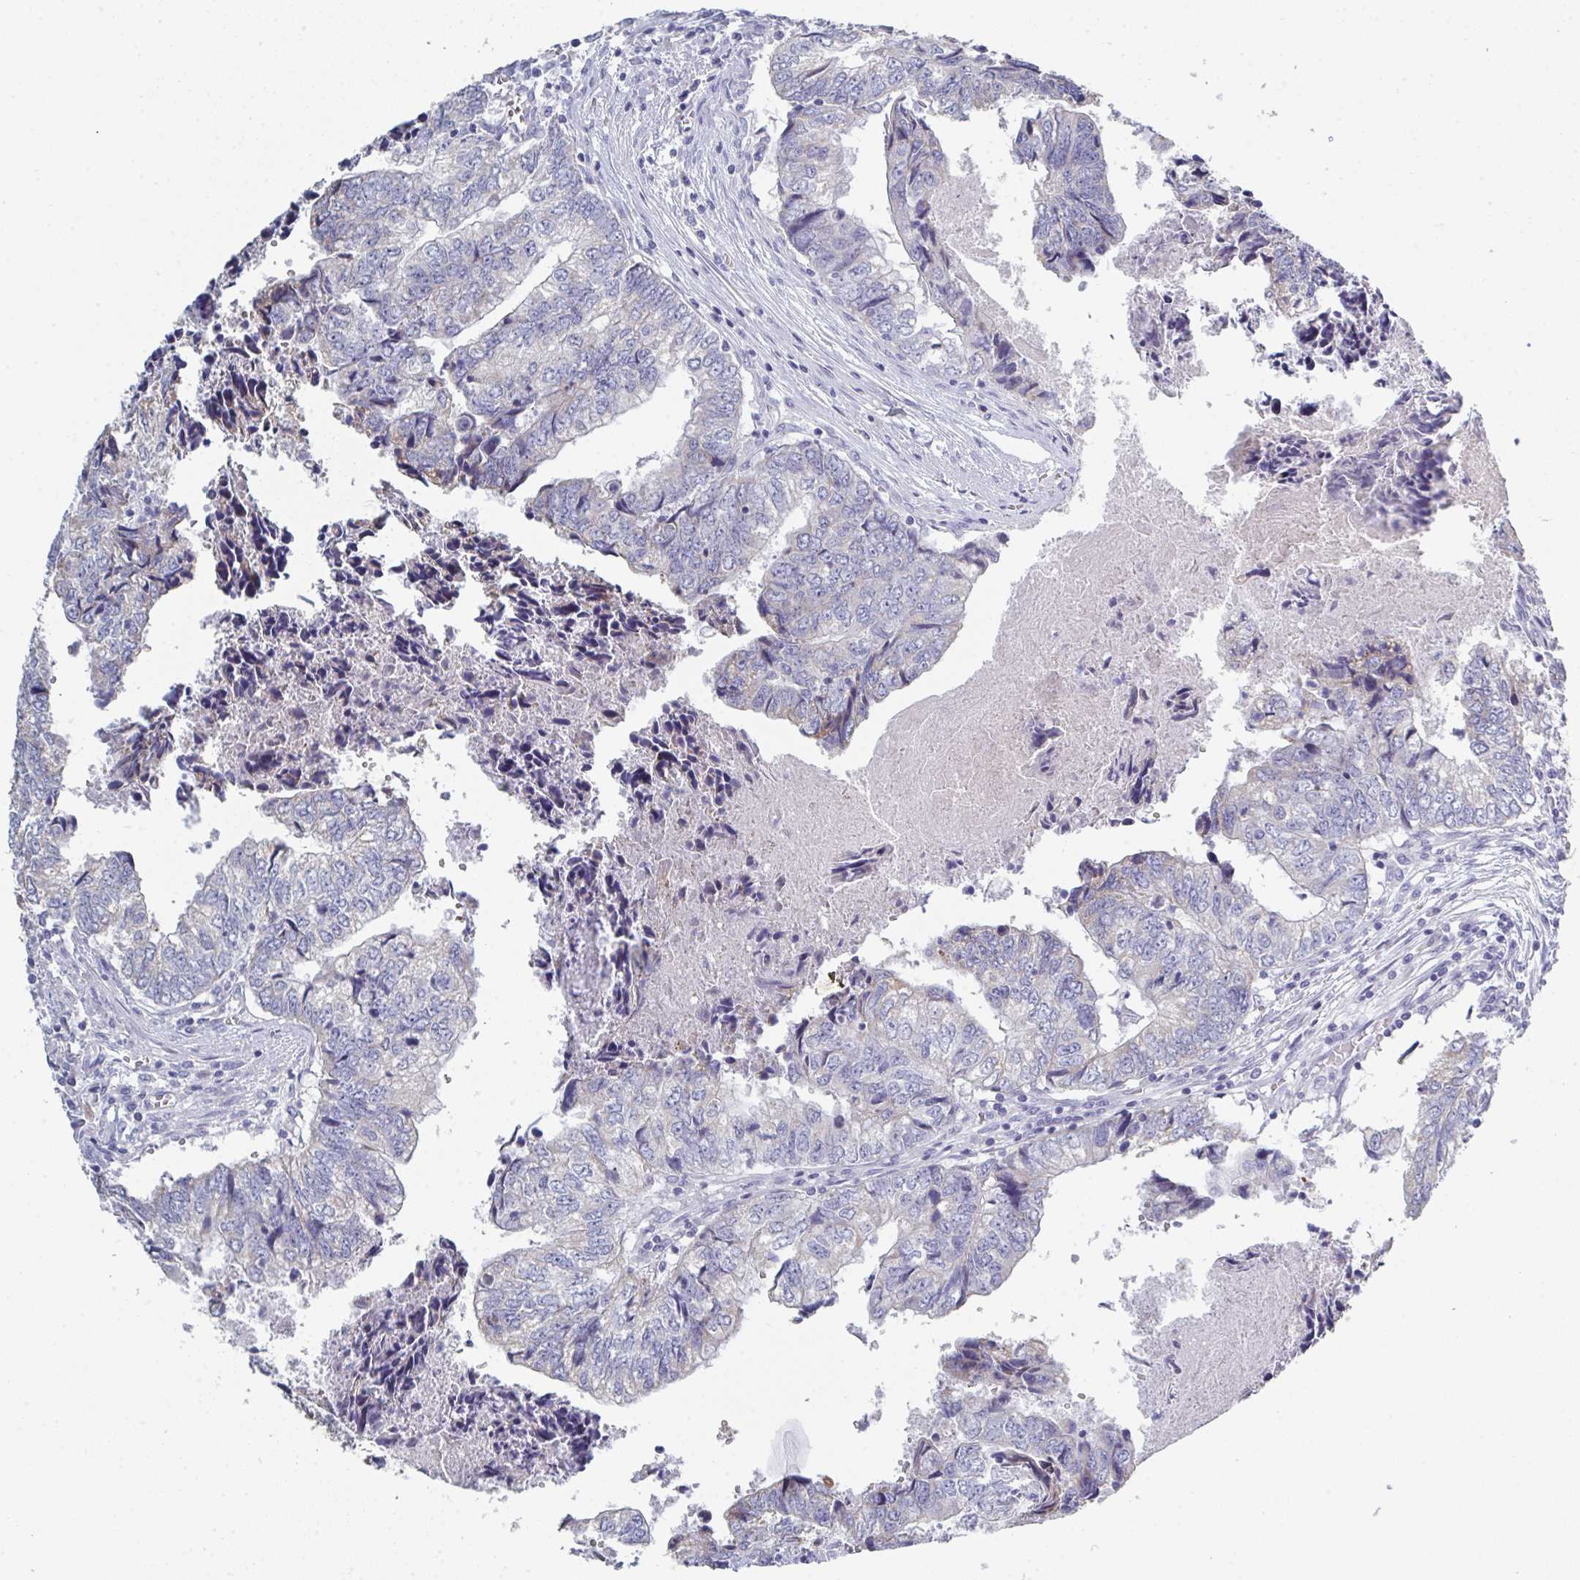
{"staining": {"intensity": "negative", "quantity": "none", "location": "none"}, "tissue": "colorectal cancer", "cell_type": "Tumor cells", "image_type": "cancer", "snomed": [{"axis": "morphology", "description": "Adenocarcinoma, NOS"}, {"axis": "topography", "description": "Colon"}], "caption": "DAB (3,3'-diaminobenzidine) immunohistochemical staining of human adenocarcinoma (colorectal) shows no significant staining in tumor cells. The staining was performed using DAB to visualize the protein expression in brown, while the nuclei were stained in blue with hematoxylin (Magnification: 20x).", "gene": "HGFAC", "patient": {"sex": "male", "age": 86}}